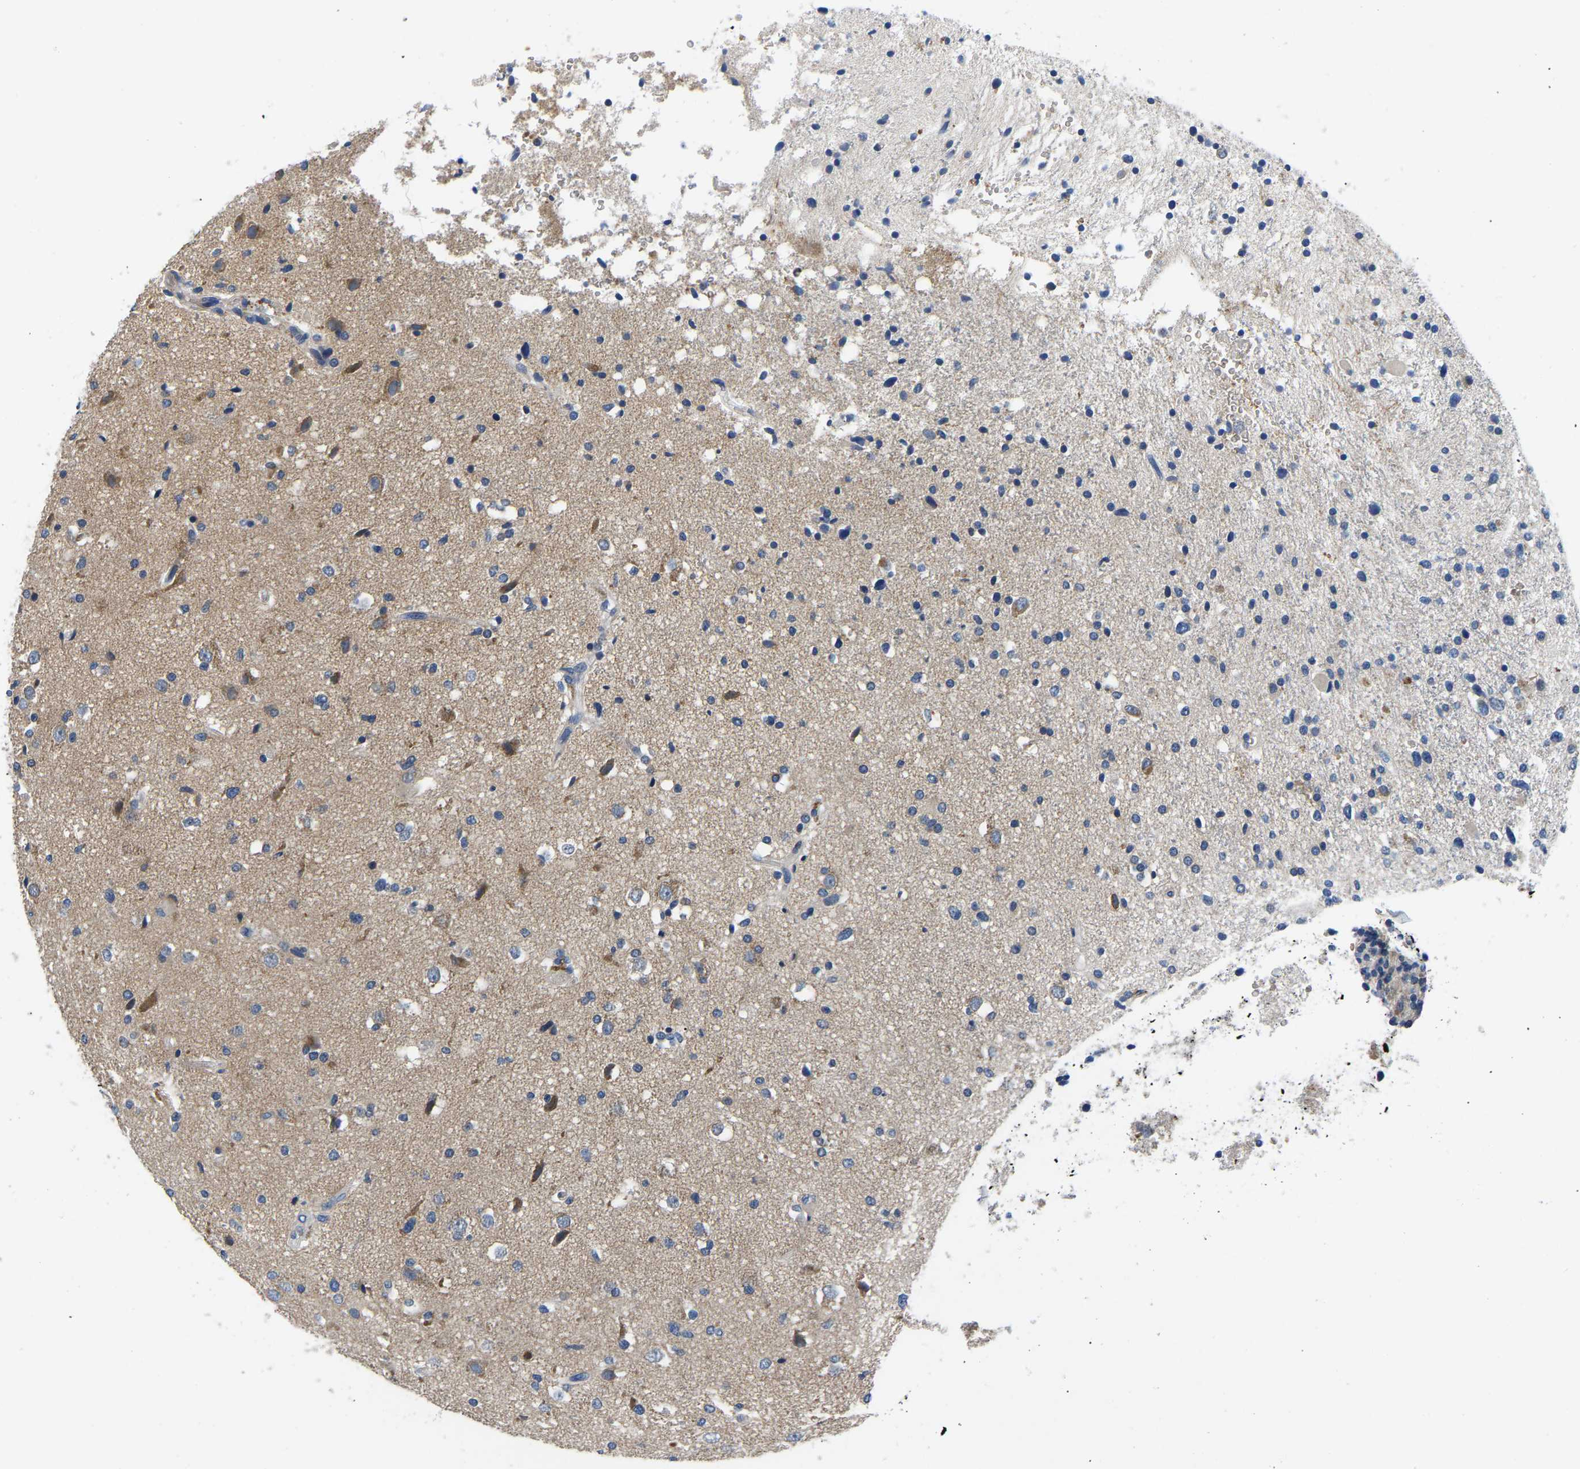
{"staining": {"intensity": "weak", "quantity": "<25%", "location": "cytoplasmic/membranous"}, "tissue": "glioma", "cell_type": "Tumor cells", "image_type": "cancer", "snomed": [{"axis": "morphology", "description": "Glioma, malignant, High grade"}, {"axis": "topography", "description": "Brain"}], "caption": "This is an immunohistochemistry (IHC) image of human high-grade glioma (malignant). There is no expression in tumor cells.", "gene": "TOR1B", "patient": {"sex": "male", "age": 33}}